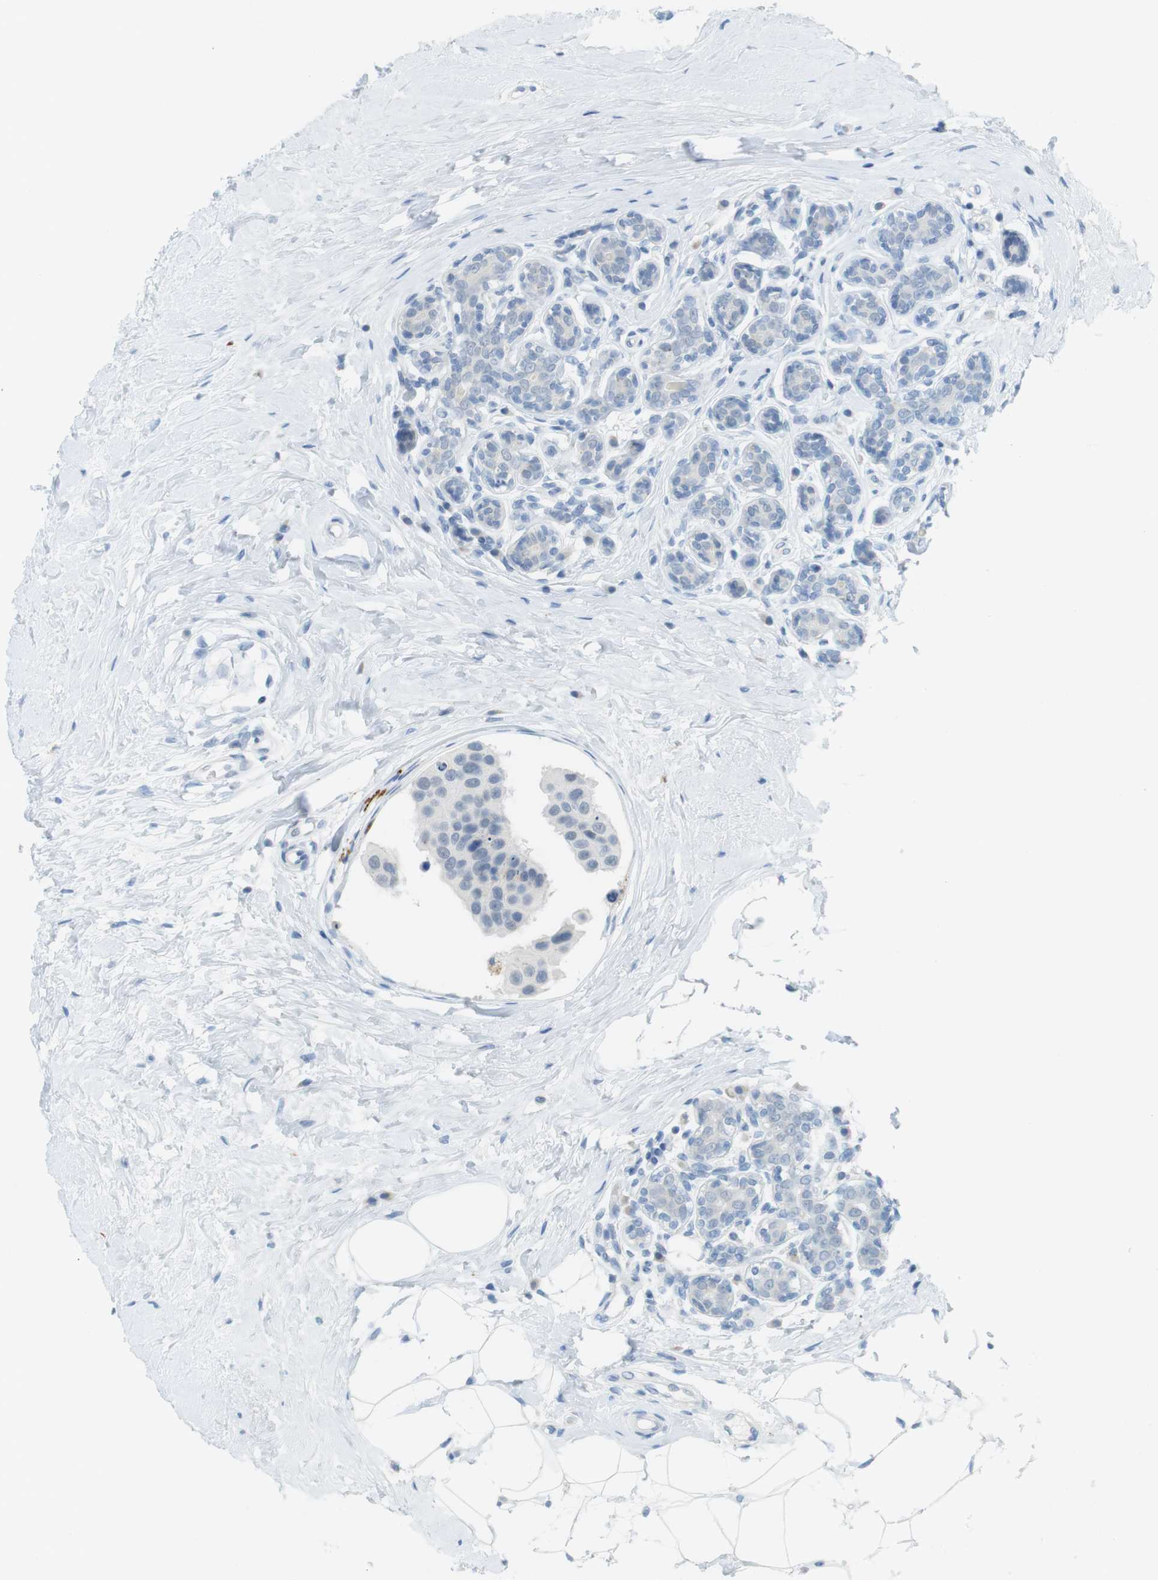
{"staining": {"intensity": "negative", "quantity": "none", "location": "none"}, "tissue": "breast cancer", "cell_type": "Tumor cells", "image_type": "cancer", "snomed": [{"axis": "morphology", "description": "Normal tissue, NOS"}, {"axis": "morphology", "description": "Duct carcinoma"}, {"axis": "topography", "description": "Breast"}], "caption": "Tumor cells are negative for brown protein staining in breast cancer (invasive ductal carcinoma).", "gene": "YIPF1", "patient": {"sex": "female", "age": 39}}